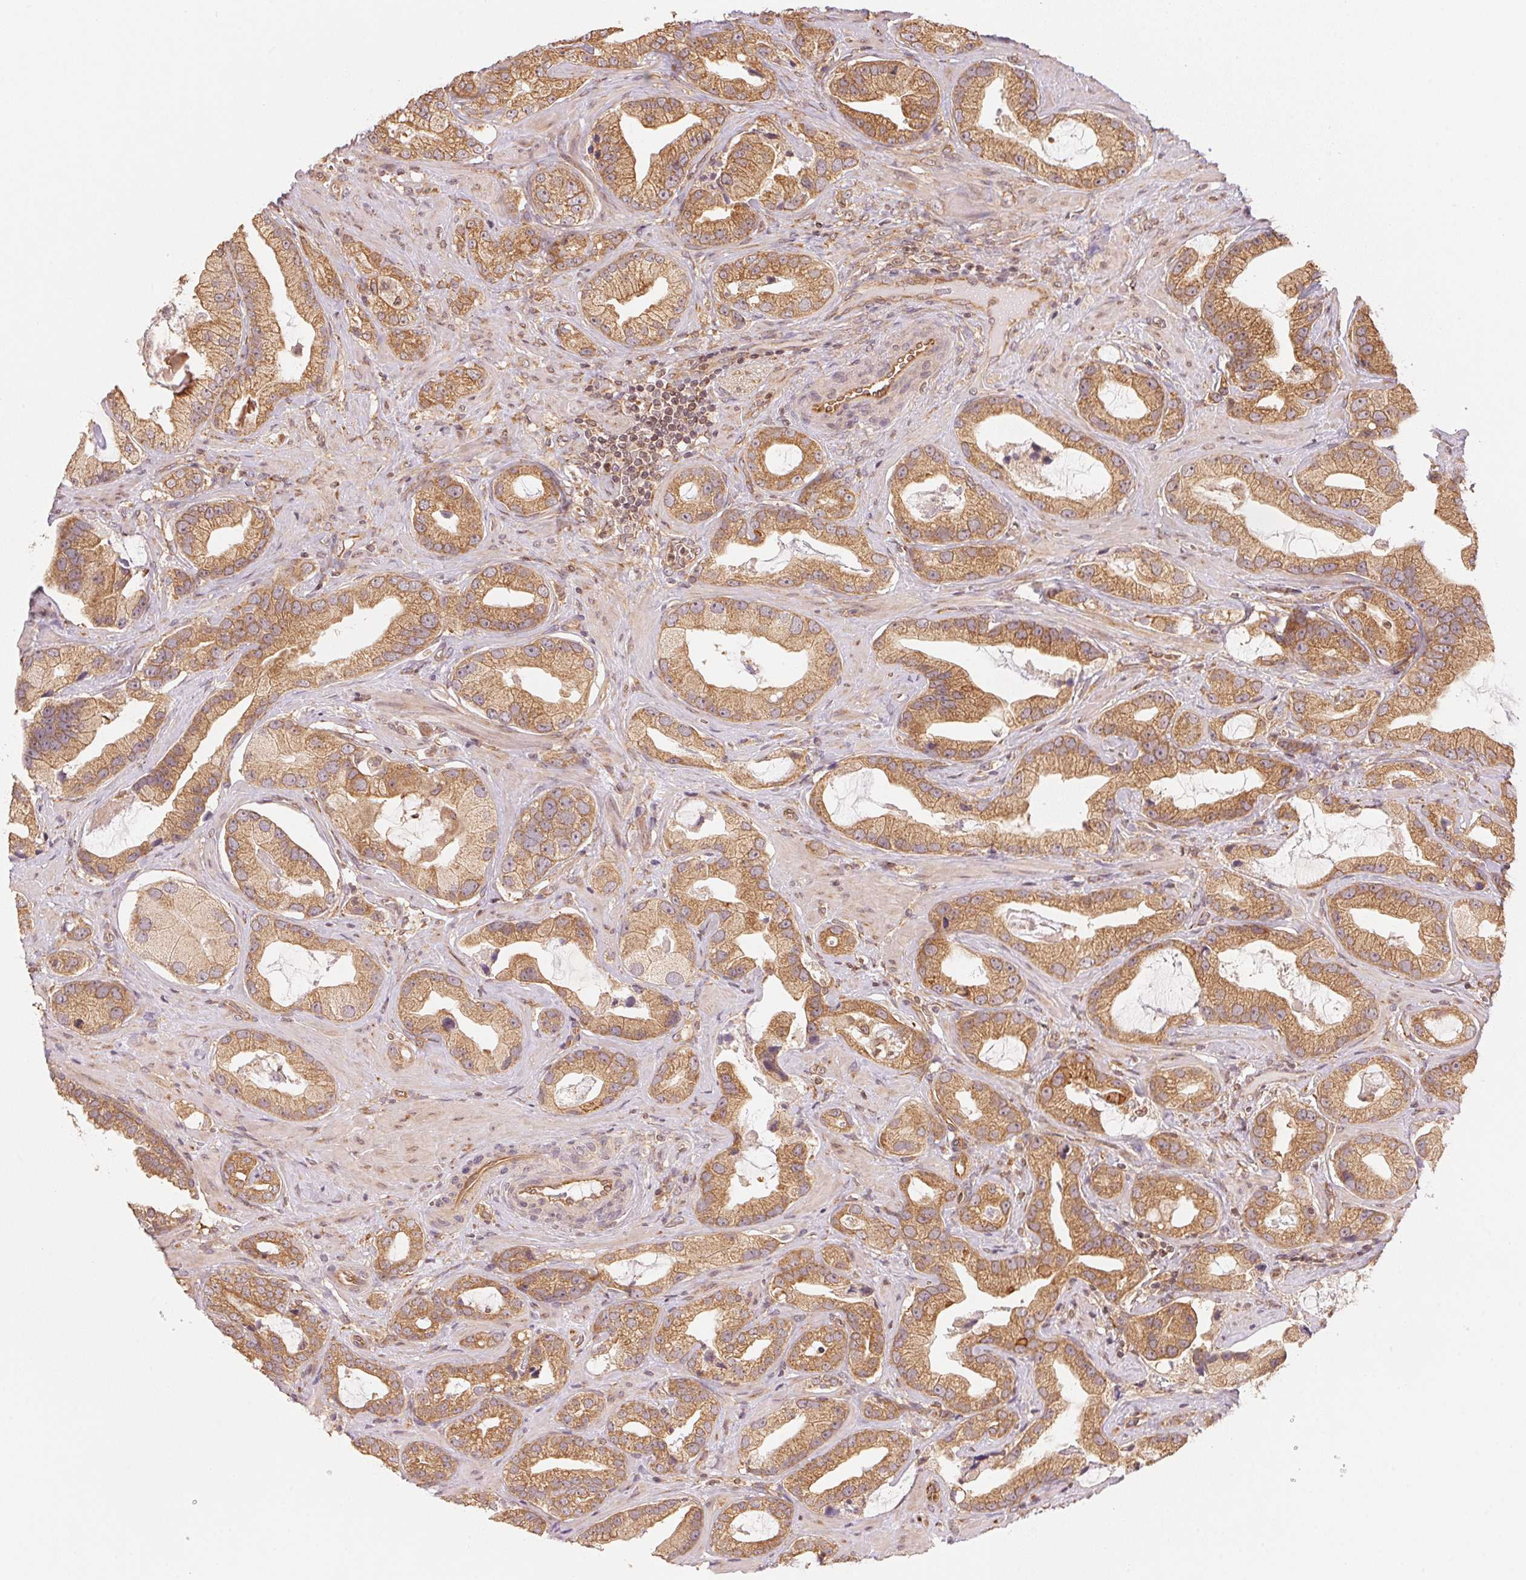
{"staining": {"intensity": "moderate", "quantity": ">75%", "location": "cytoplasmic/membranous"}, "tissue": "prostate cancer", "cell_type": "Tumor cells", "image_type": "cancer", "snomed": [{"axis": "morphology", "description": "Adenocarcinoma, Low grade"}, {"axis": "topography", "description": "Prostate"}], "caption": "A brown stain highlights moderate cytoplasmic/membranous expression of a protein in prostate cancer tumor cells.", "gene": "STRN4", "patient": {"sex": "male", "age": 62}}